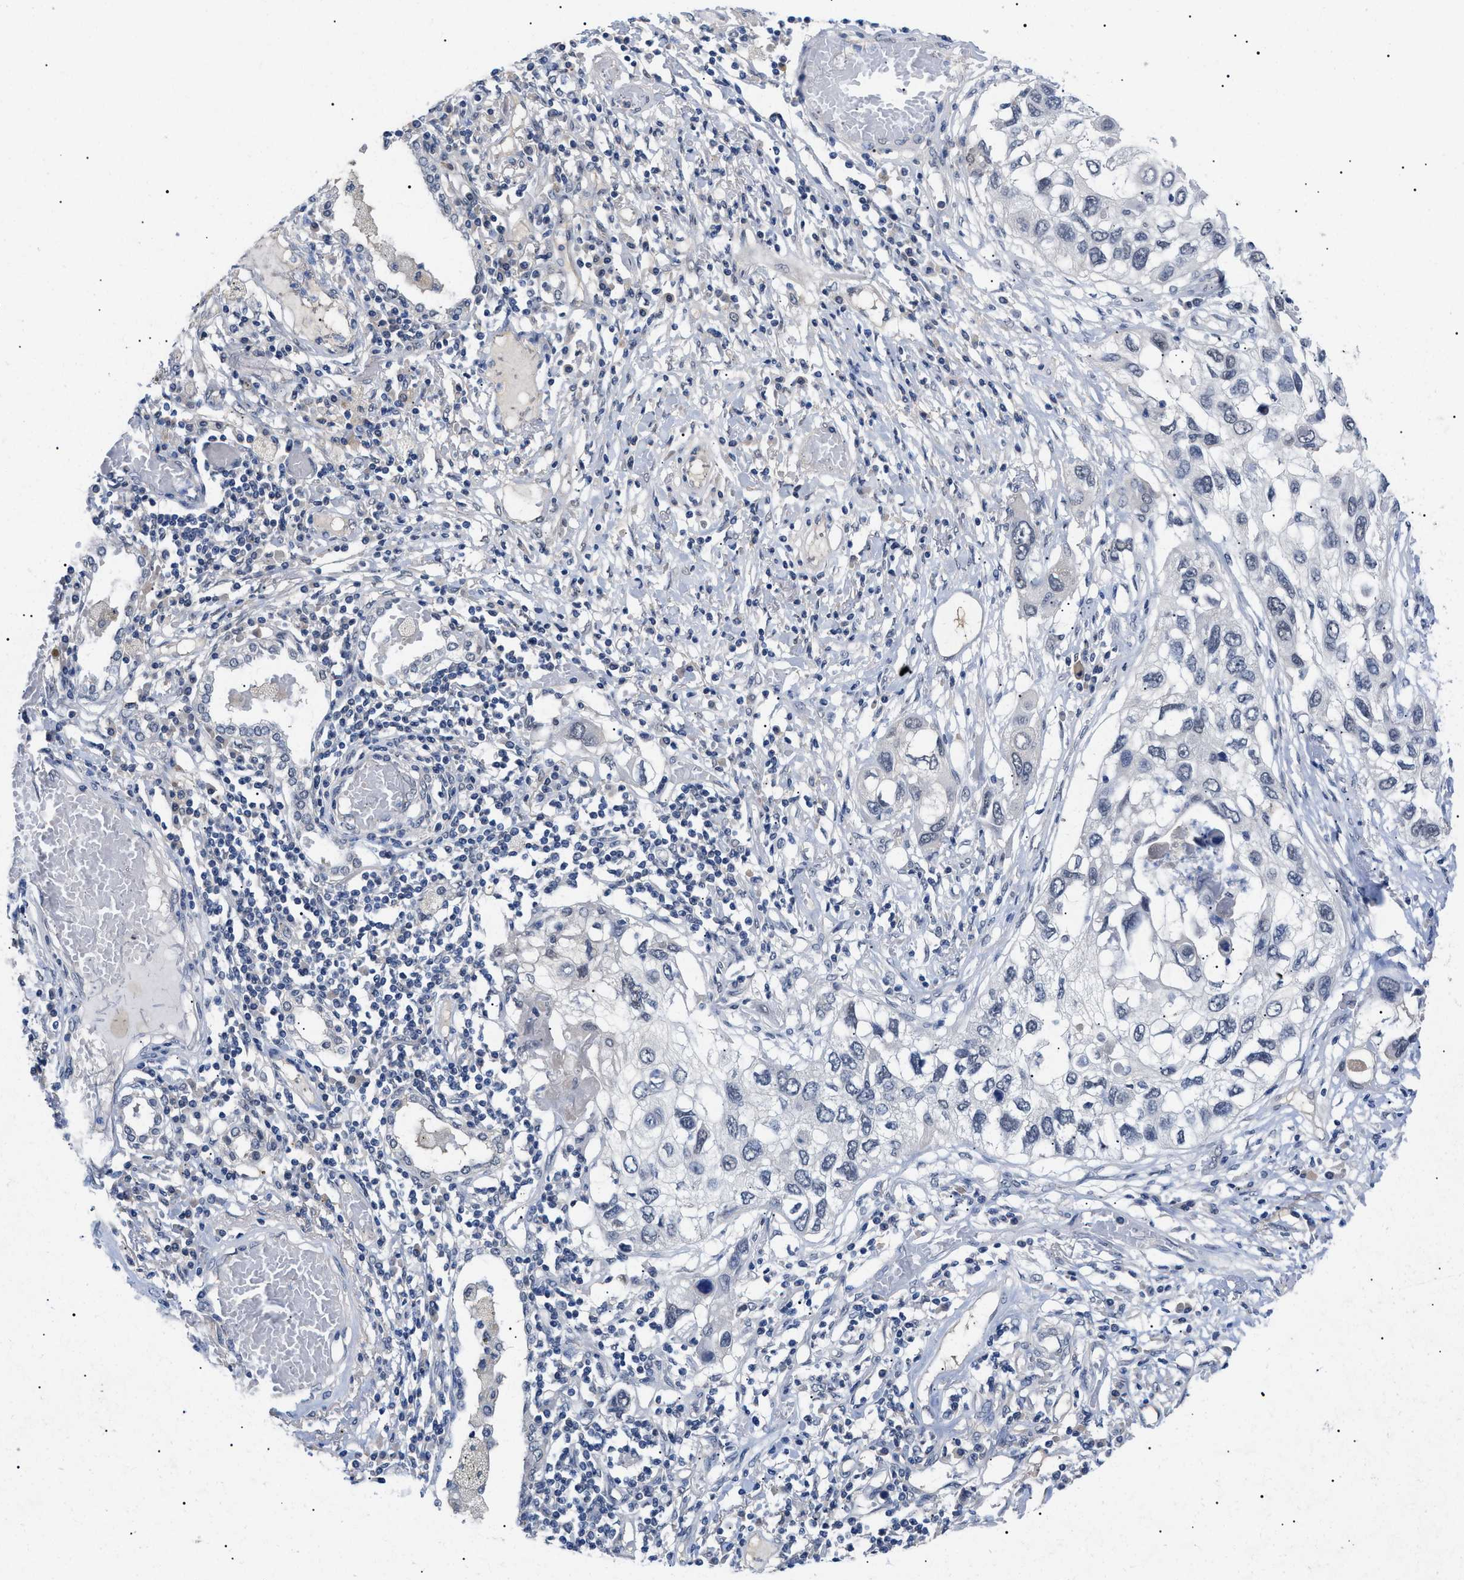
{"staining": {"intensity": "negative", "quantity": "none", "location": "none"}, "tissue": "lung cancer", "cell_type": "Tumor cells", "image_type": "cancer", "snomed": [{"axis": "morphology", "description": "Squamous cell carcinoma, NOS"}, {"axis": "topography", "description": "Lung"}], "caption": "This is an immunohistochemistry (IHC) histopathology image of lung squamous cell carcinoma. There is no staining in tumor cells.", "gene": "PRRT2", "patient": {"sex": "male", "age": 71}}